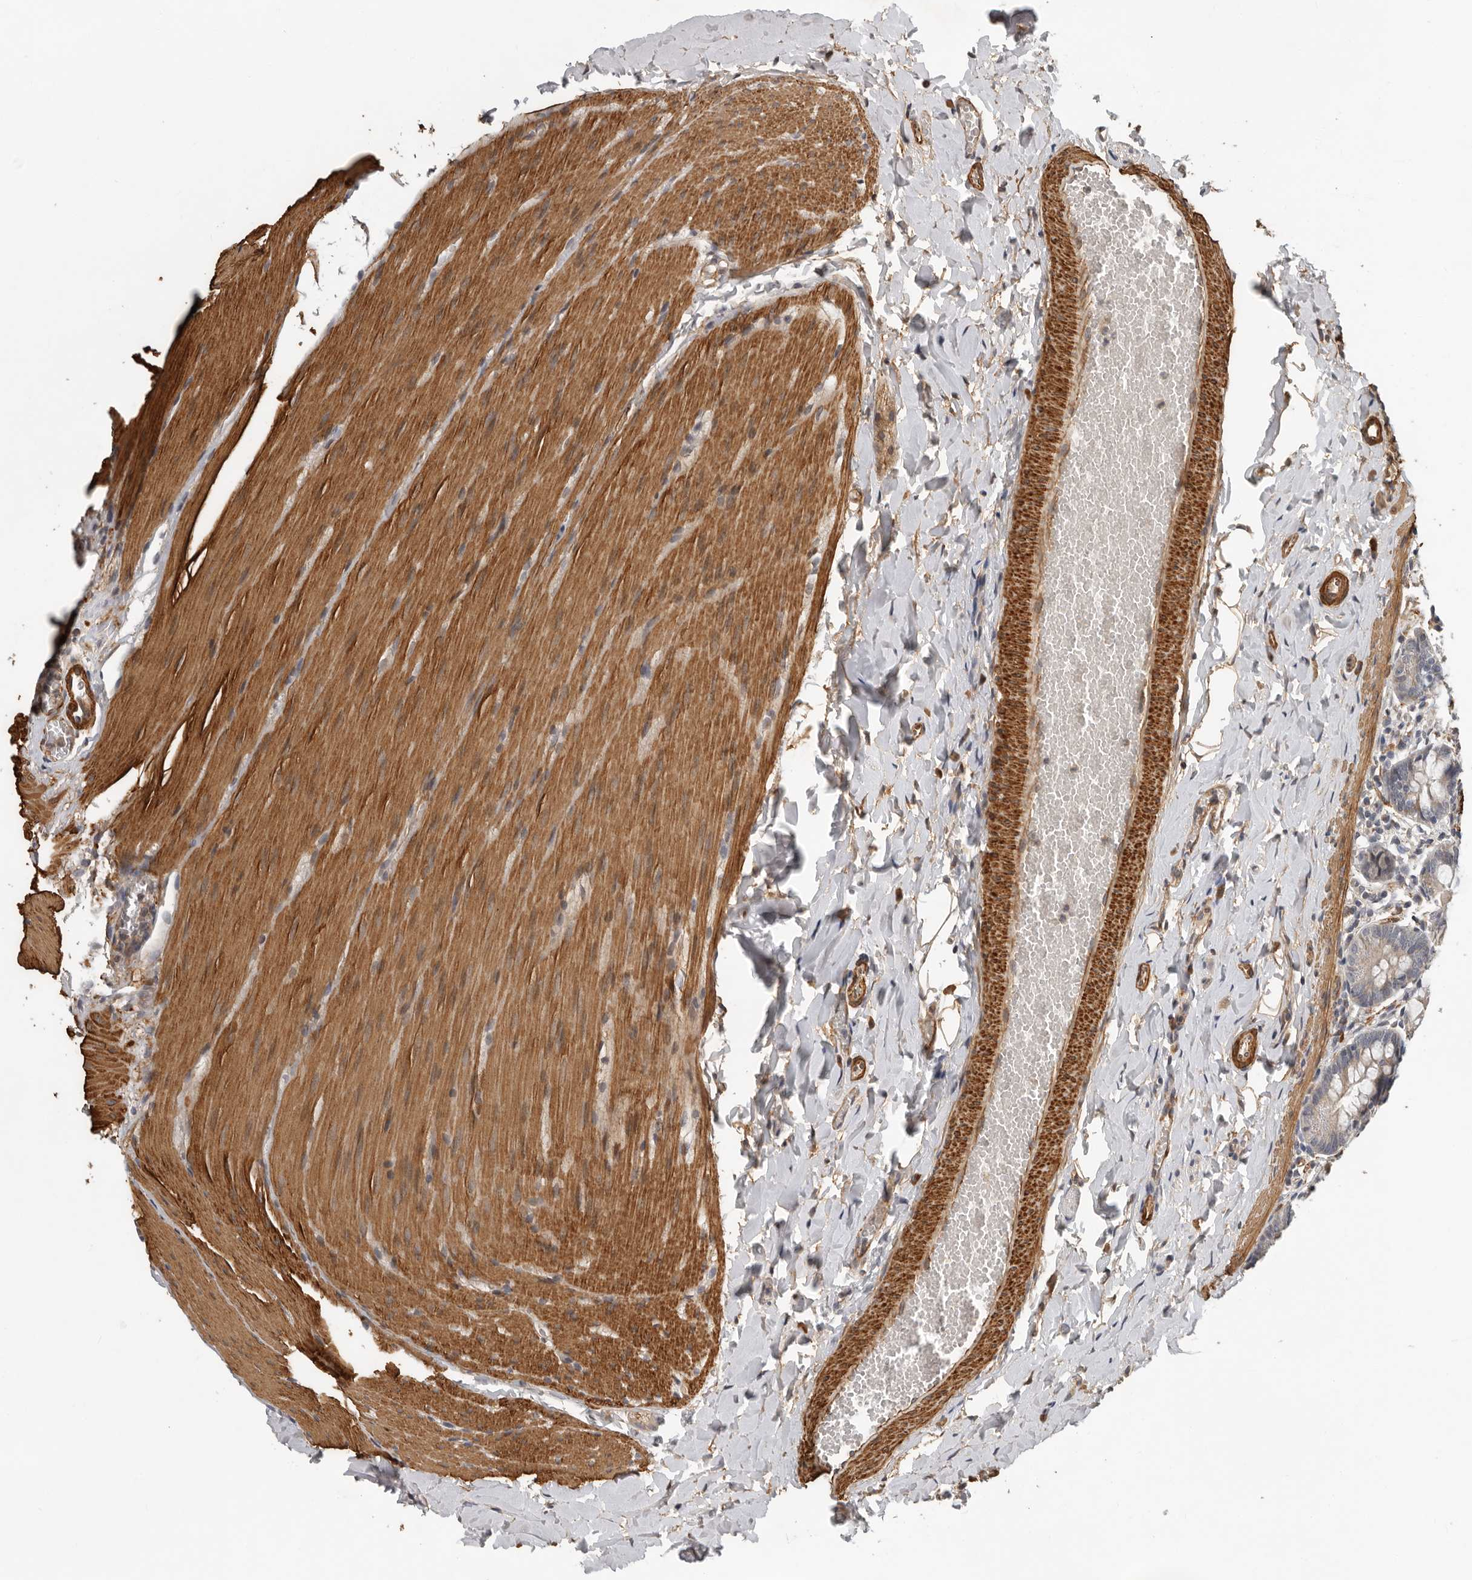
{"staining": {"intensity": "moderate", "quantity": "25%-75%", "location": "cytoplasmic/membranous"}, "tissue": "small intestine", "cell_type": "Glandular cells", "image_type": "normal", "snomed": [{"axis": "morphology", "description": "Normal tissue, NOS"}, {"axis": "topography", "description": "Small intestine"}], "caption": "About 25%-75% of glandular cells in normal human small intestine exhibit moderate cytoplasmic/membranous protein expression as visualized by brown immunohistochemical staining.", "gene": "RNF157", "patient": {"sex": "male", "age": 7}}